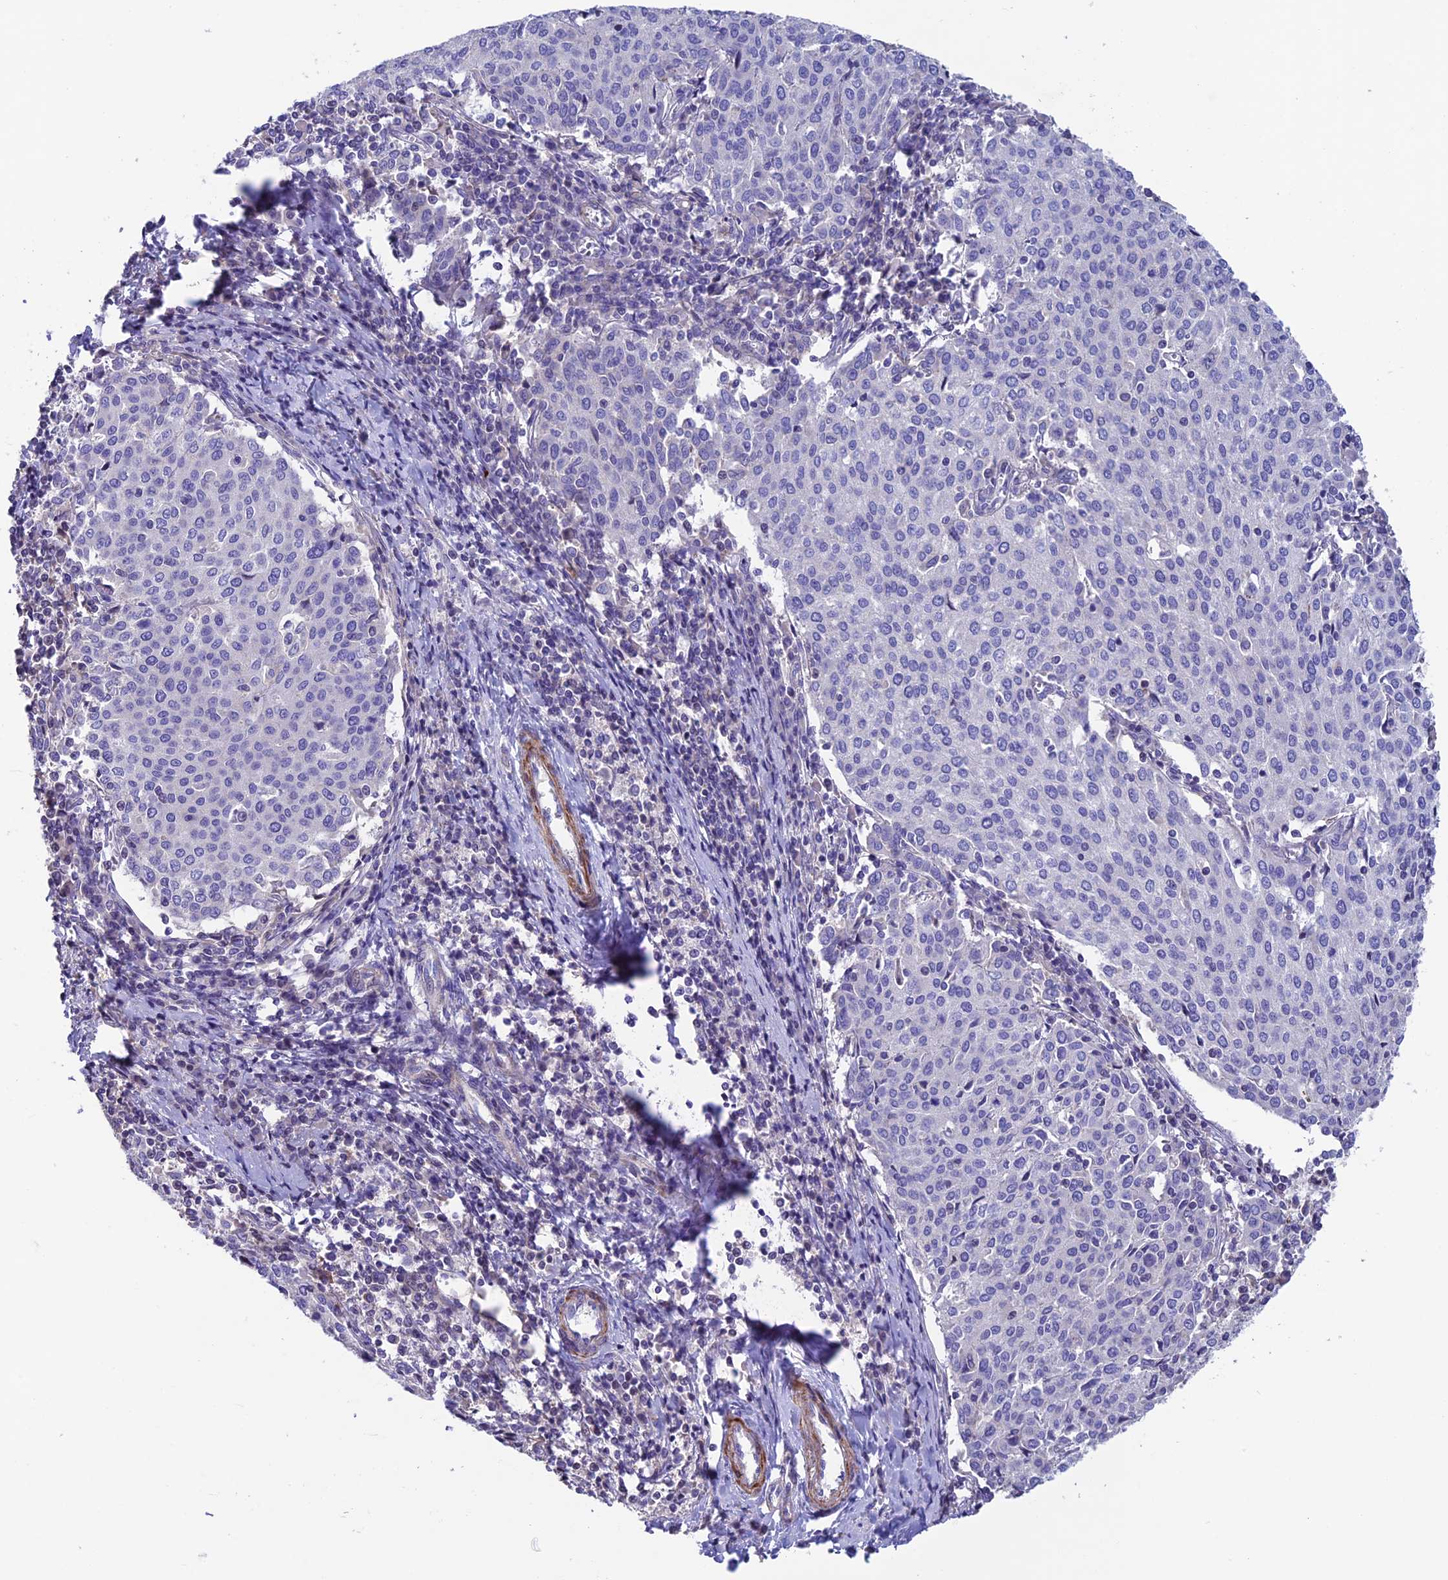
{"staining": {"intensity": "negative", "quantity": "none", "location": "none"}, "tissue": "cervical cancer", "cell_type": "Tumor cells", "image_type": "cancer", "snomed": [{"axis": "morphology", "description": "Squamous cell carcinoma, NOS"}, {"axis": "topography", "description": "Cervix"}], "caption": "Histopathology image shows no protein expression in tumor cells of squamous cell carcinoma (cervical) tissue.", "gene": "FAM178B", "patient": {"sex": "female", "age": 46}}